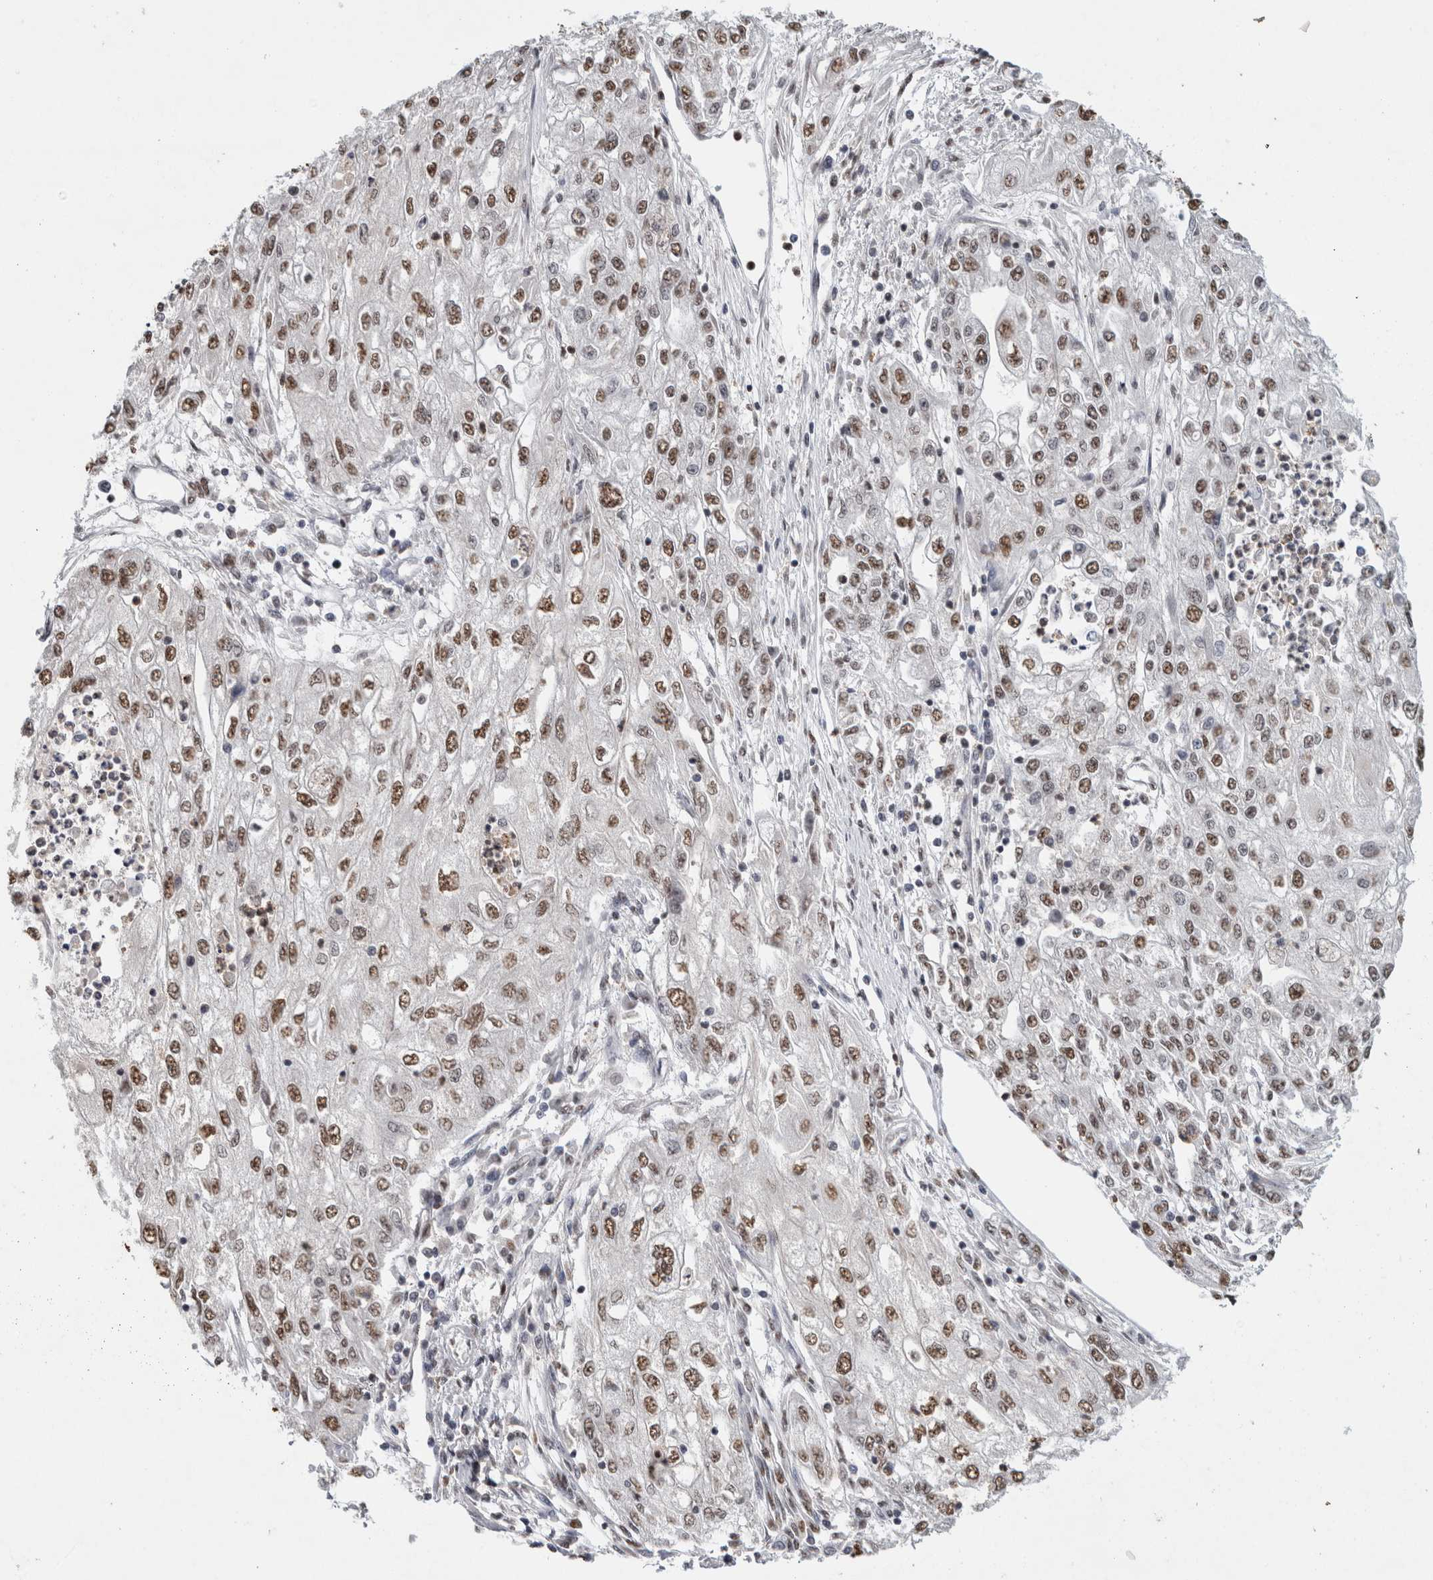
{"staining": {"intensity": "weak", "quantity": ">75%", "location": "nuclear"}, "tissue": "endometrial cancer", "cell_type": "Tumor cells", "image_type": "cancer", "snomed": [{"axis": "morphology", "description": "Adenocarcinoma, NOS"}, {"axis": "topography", "description": "Endometrium"}], "caption": "This photomicrograph demonstrates immunohistochemistry (IHC) staining of human endometrial cancer (adenocarcinoma), with low weak nuclear staining in approximately >75% of tumor cells.", "gene": "RPS6KA2", "patient": {"sex": "female", "age": 49}}